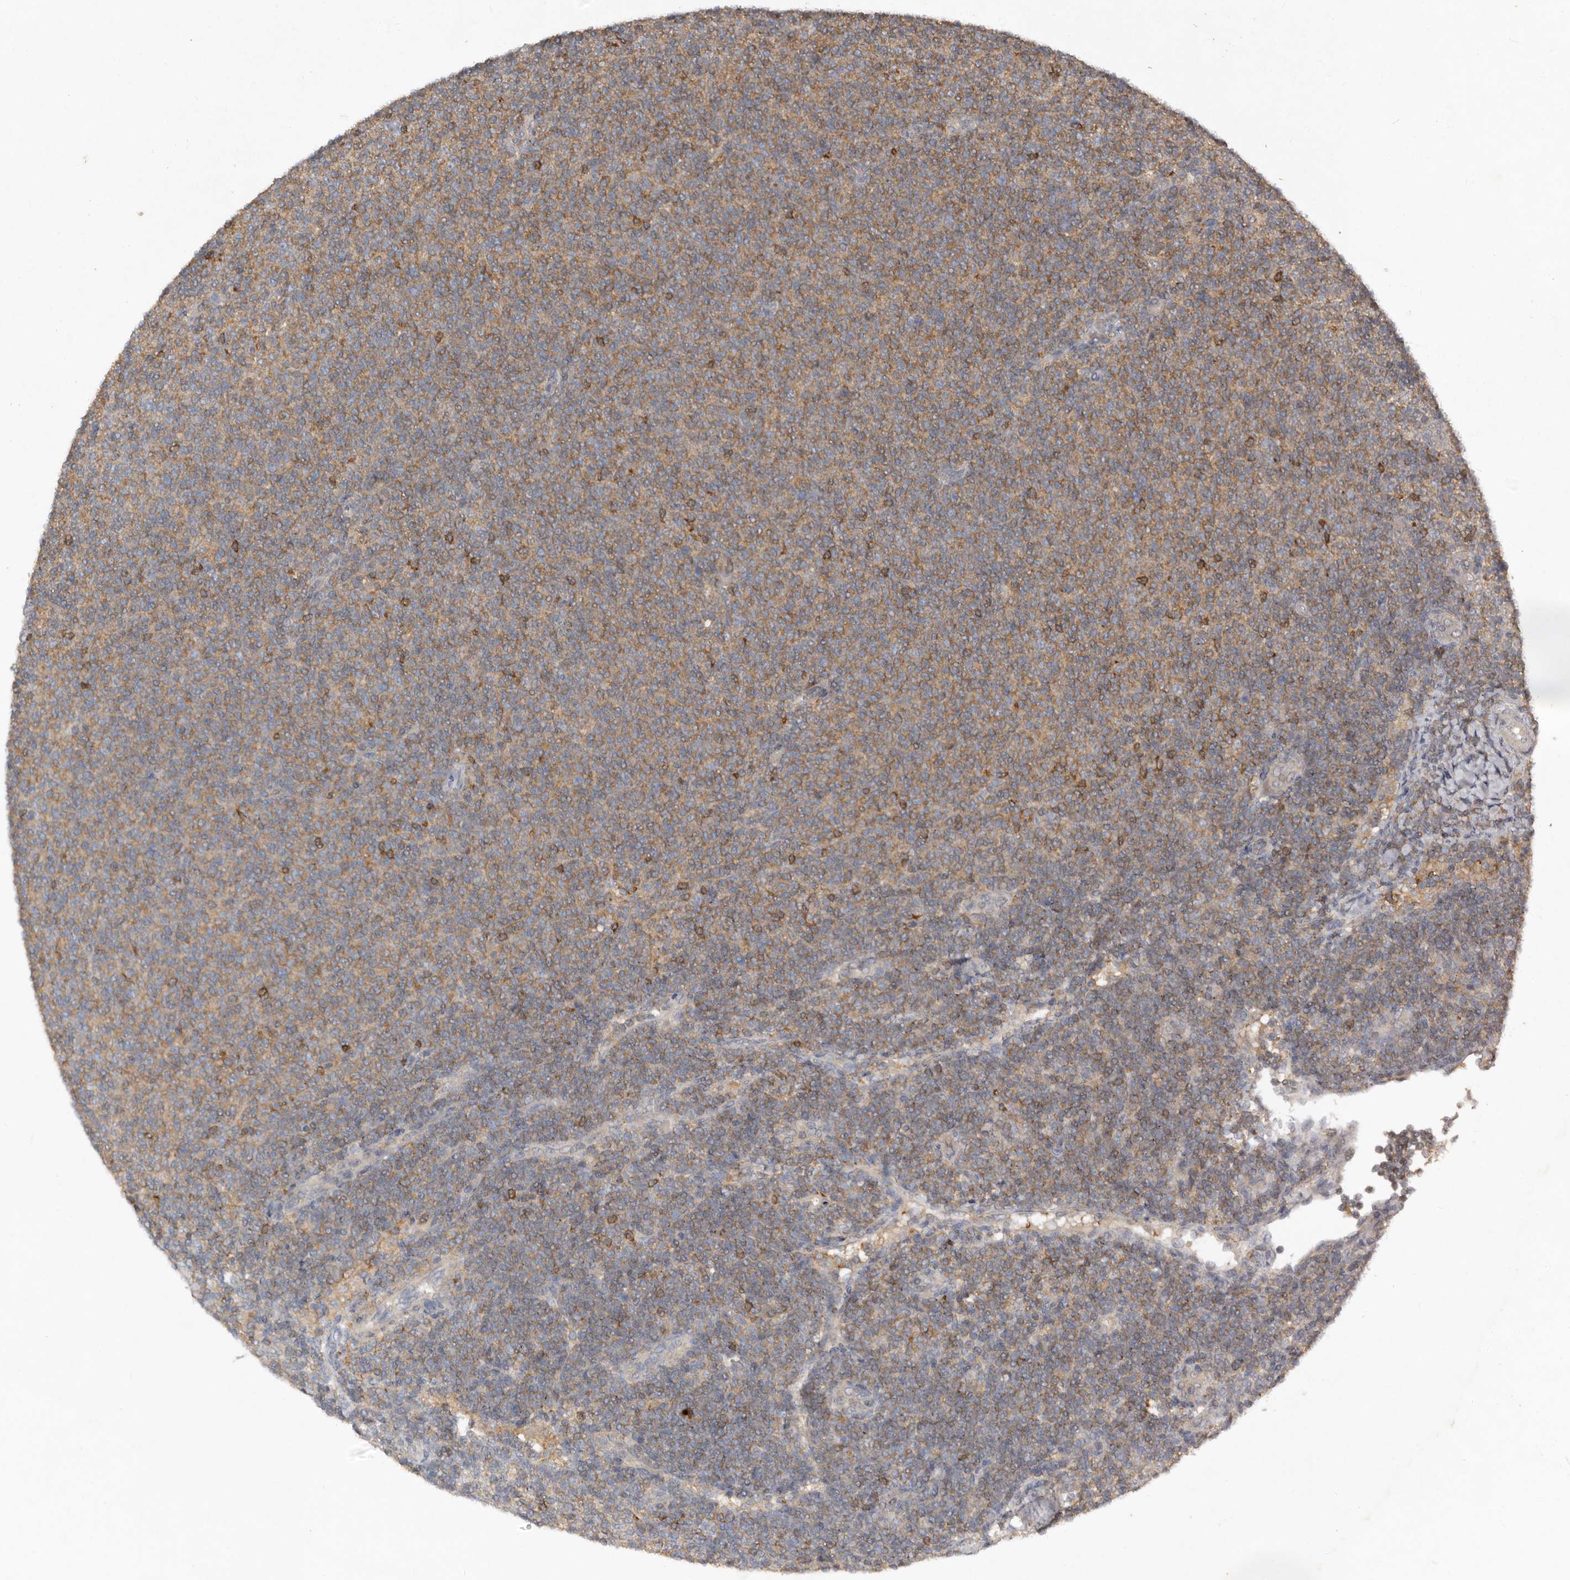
{"staining": {"intensity": "moderate", "quantity": "<25%", "location": "cytoplasmic/membranous"}, "tissue": "lymphoma", "cell_type": "Tumor cells", "image_type": "cancer", "snomed": [{"axis": "morphology", "description": "Malignant lymphoma, non-Hodgkin's type, Low grade"}, {"axis": "topography", "description": "Lymph node"}], "caption": "The histopathology image exhibits immunohistochemical staining of low-grade malignant lymphoma, non-Hodgkin's type. There is moderate cytoplasmic/membranous positivity is seen in approximately <25% of tumor cells.", "gene": "EDEM1", "patient": {"sex": "male", "age": 66}}